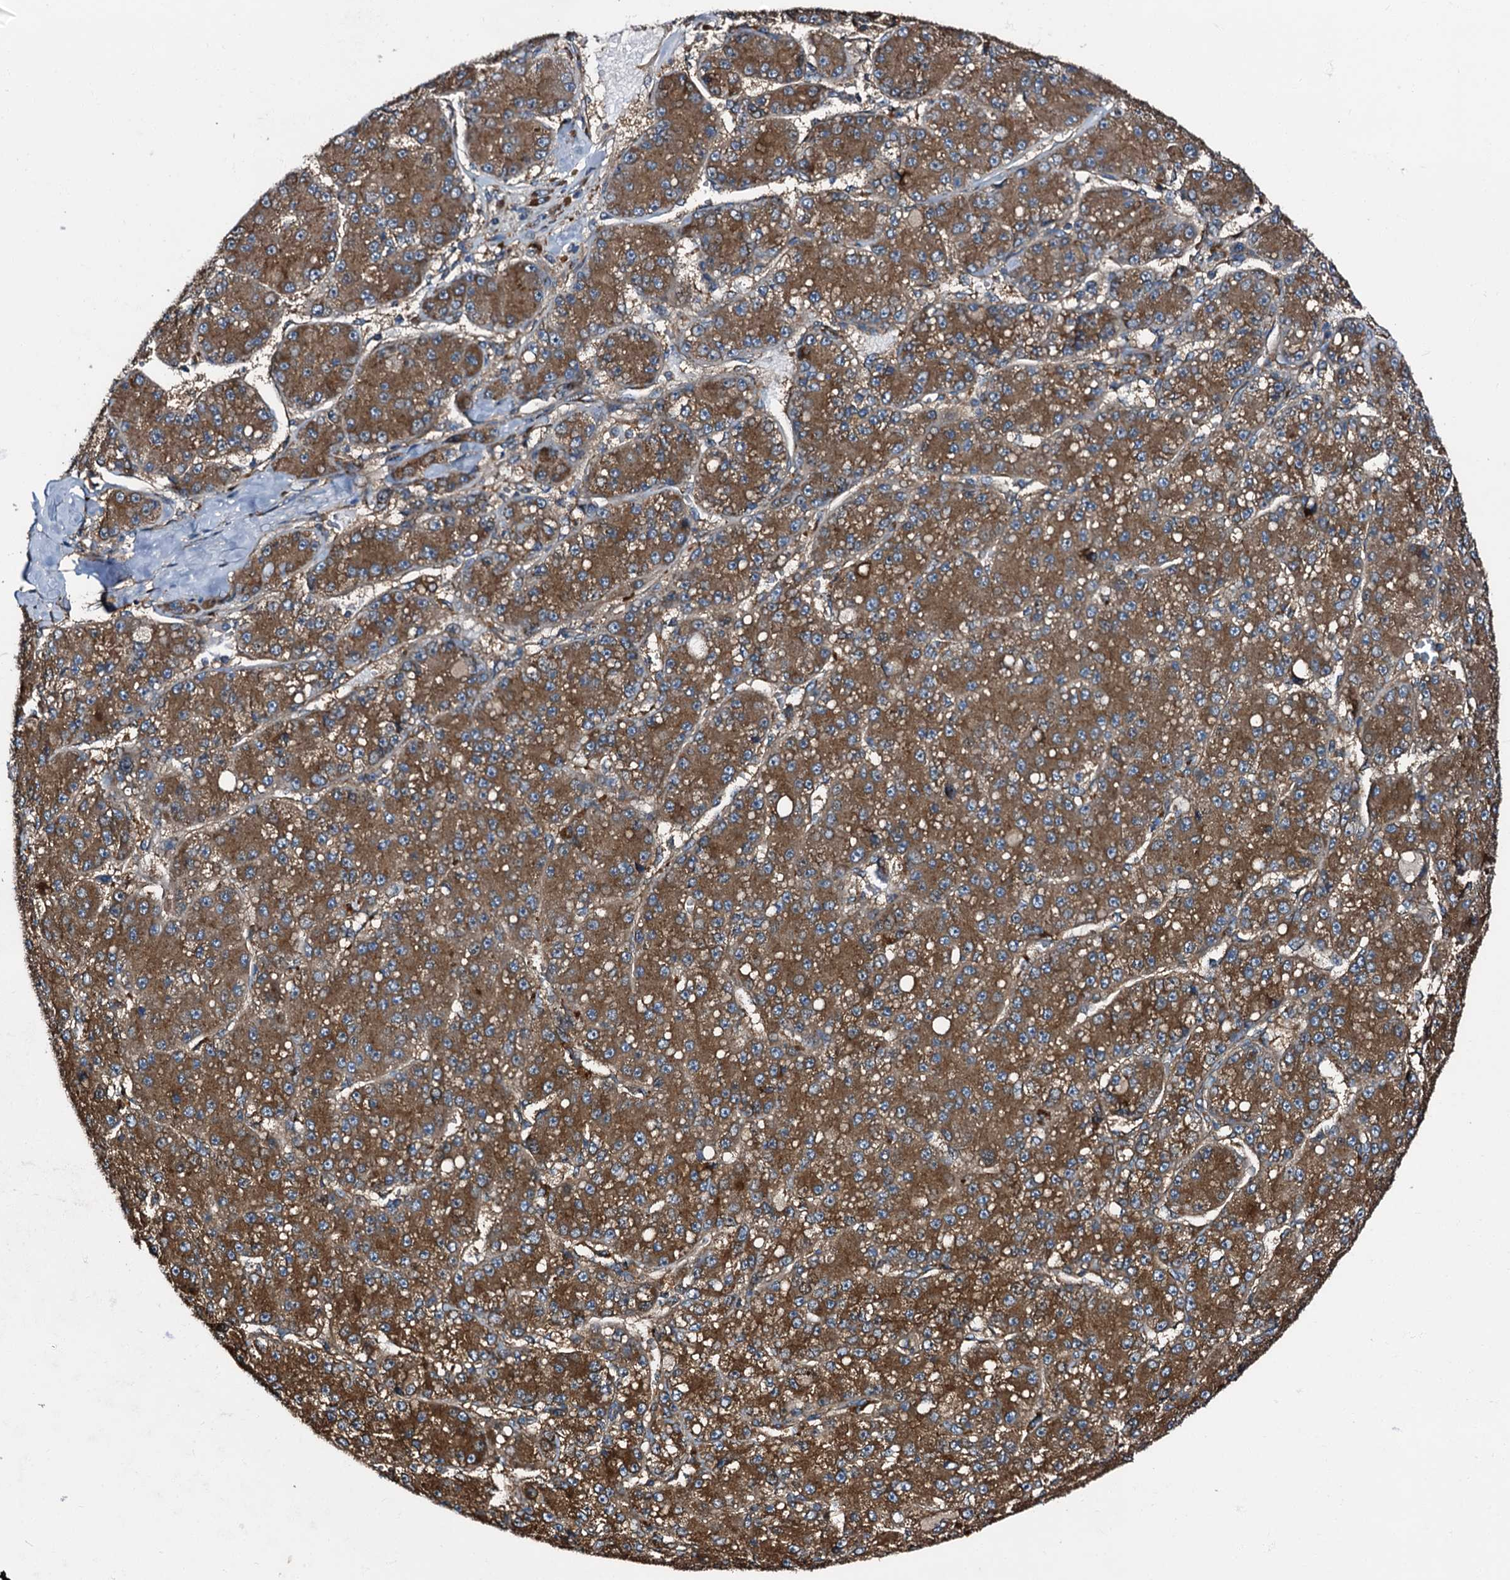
{"staining": {"intensity": "strong", "quantity": ">75%", "location": "cytoplasmic/membranous"}, "tissue": "liver cancer", "cell_type": "Tumor cells", "image_type": "cancer", "snomed": [{"axis": "morphology", "description": "Carcinoma, Hepatocellular, NOS"}, {"axis": "topography", "description": "Liver"}], "caption": "This histopathology image exhibits liver cancer stained with immunohistochemistry (IHC) to label a protein in brown. The cytoplasmic/membranous of tumor cells show strong positivity for the protein. Nuclei are counter-stained blue.", "gene": "PEX5", "patient": {"sex": "male", "age": 67}}